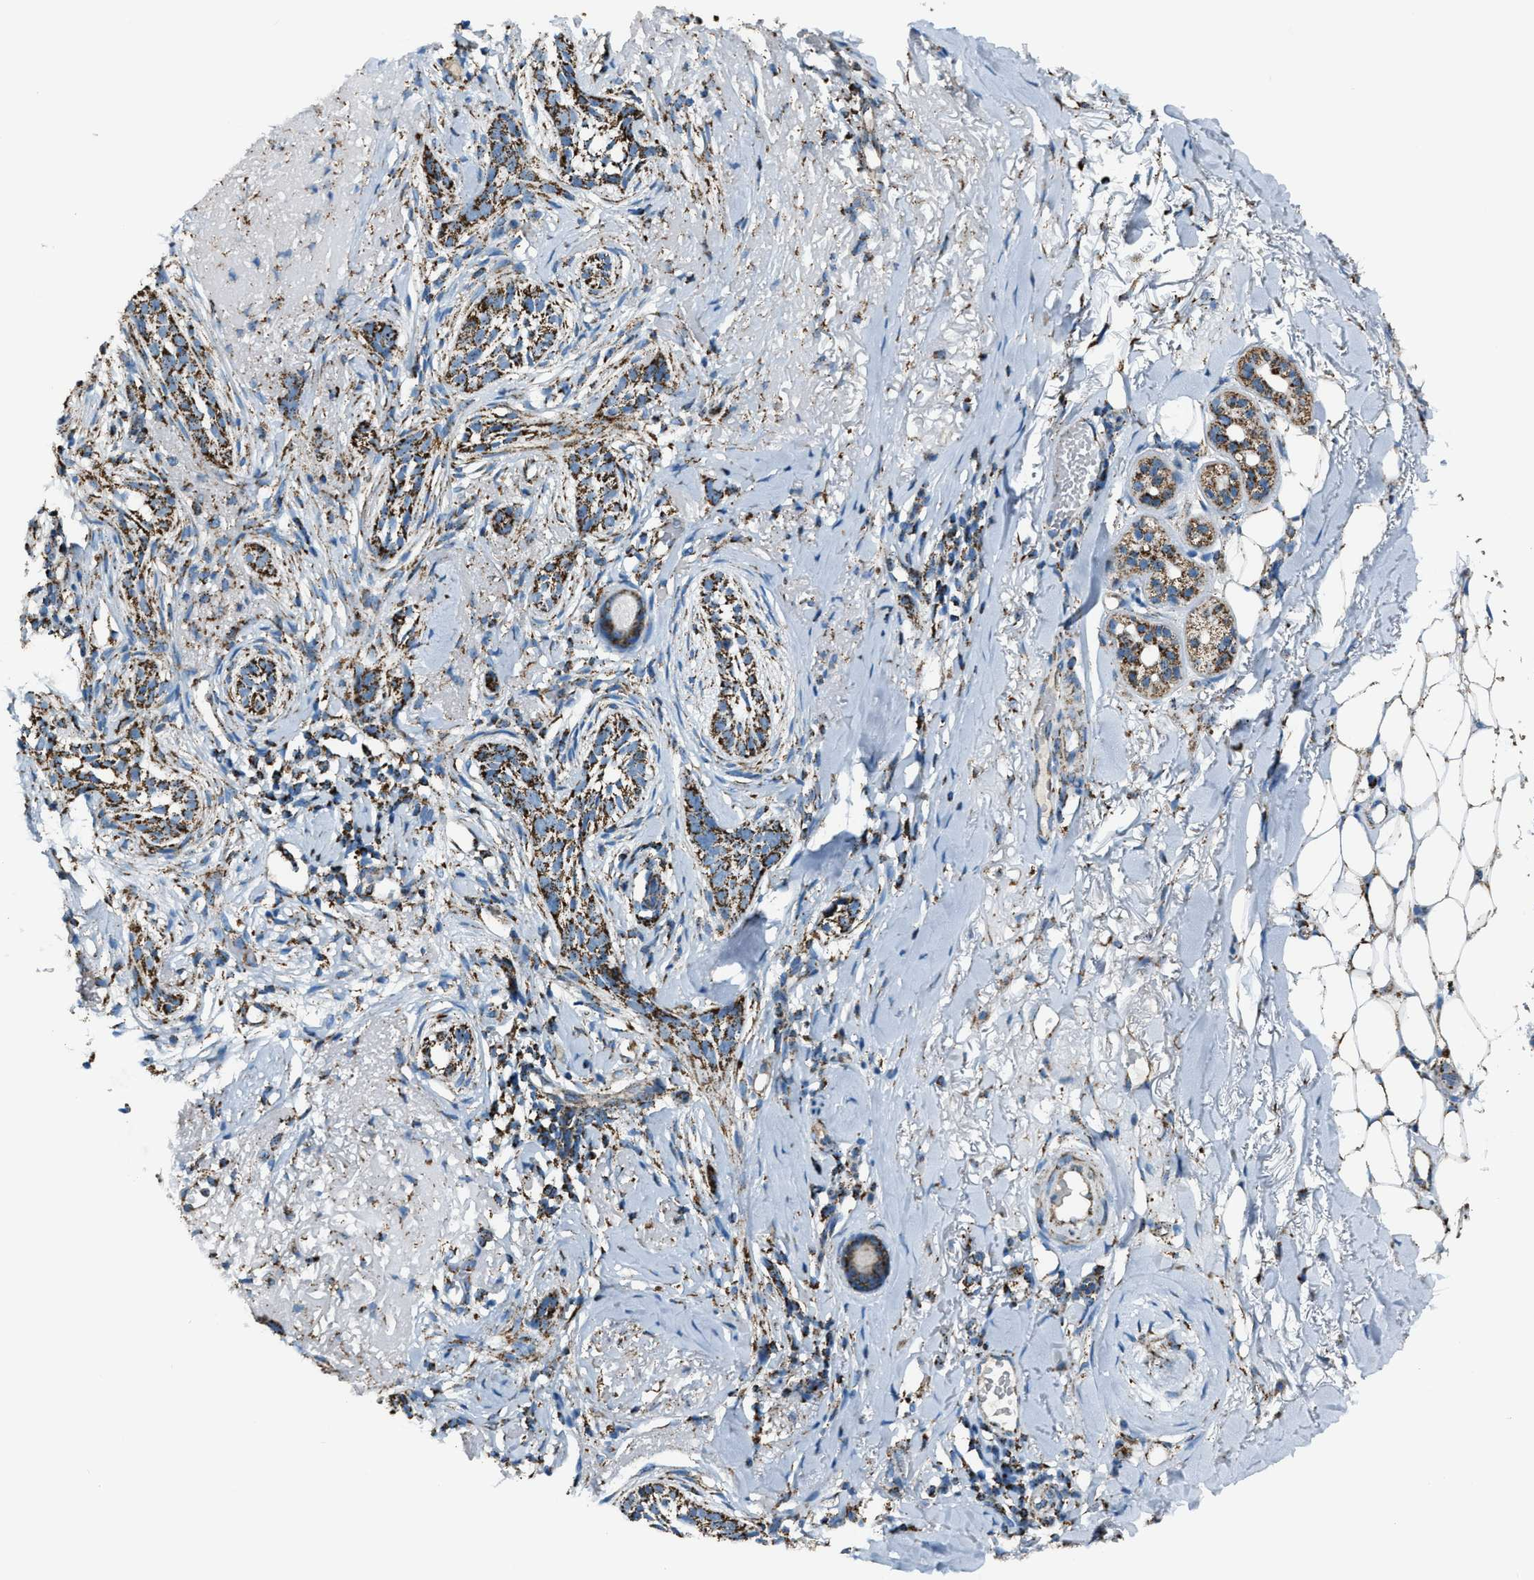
{"staining": {"intensity": "moderate", "quantity": ">75%", "location": "cytoplasmic/membranous"}, "tissue": "skin cancer", "cell_type": "Tumor cells", "image_type": "cancer", "snomed": [{"axis": "morphology", "description": "Basal cell carcinoma"}, {"axis": "topography", "description": "Skin"}], "caption": "Skin cancer (basal cell carcinoma) was stained to show a protein in brown. There is medium levels of moderate cytoplasmic/membranous positivity in approximately >75% of tumor cells.", "gene": "MDH2", "patient": {"sex": "female", "age": 88}}